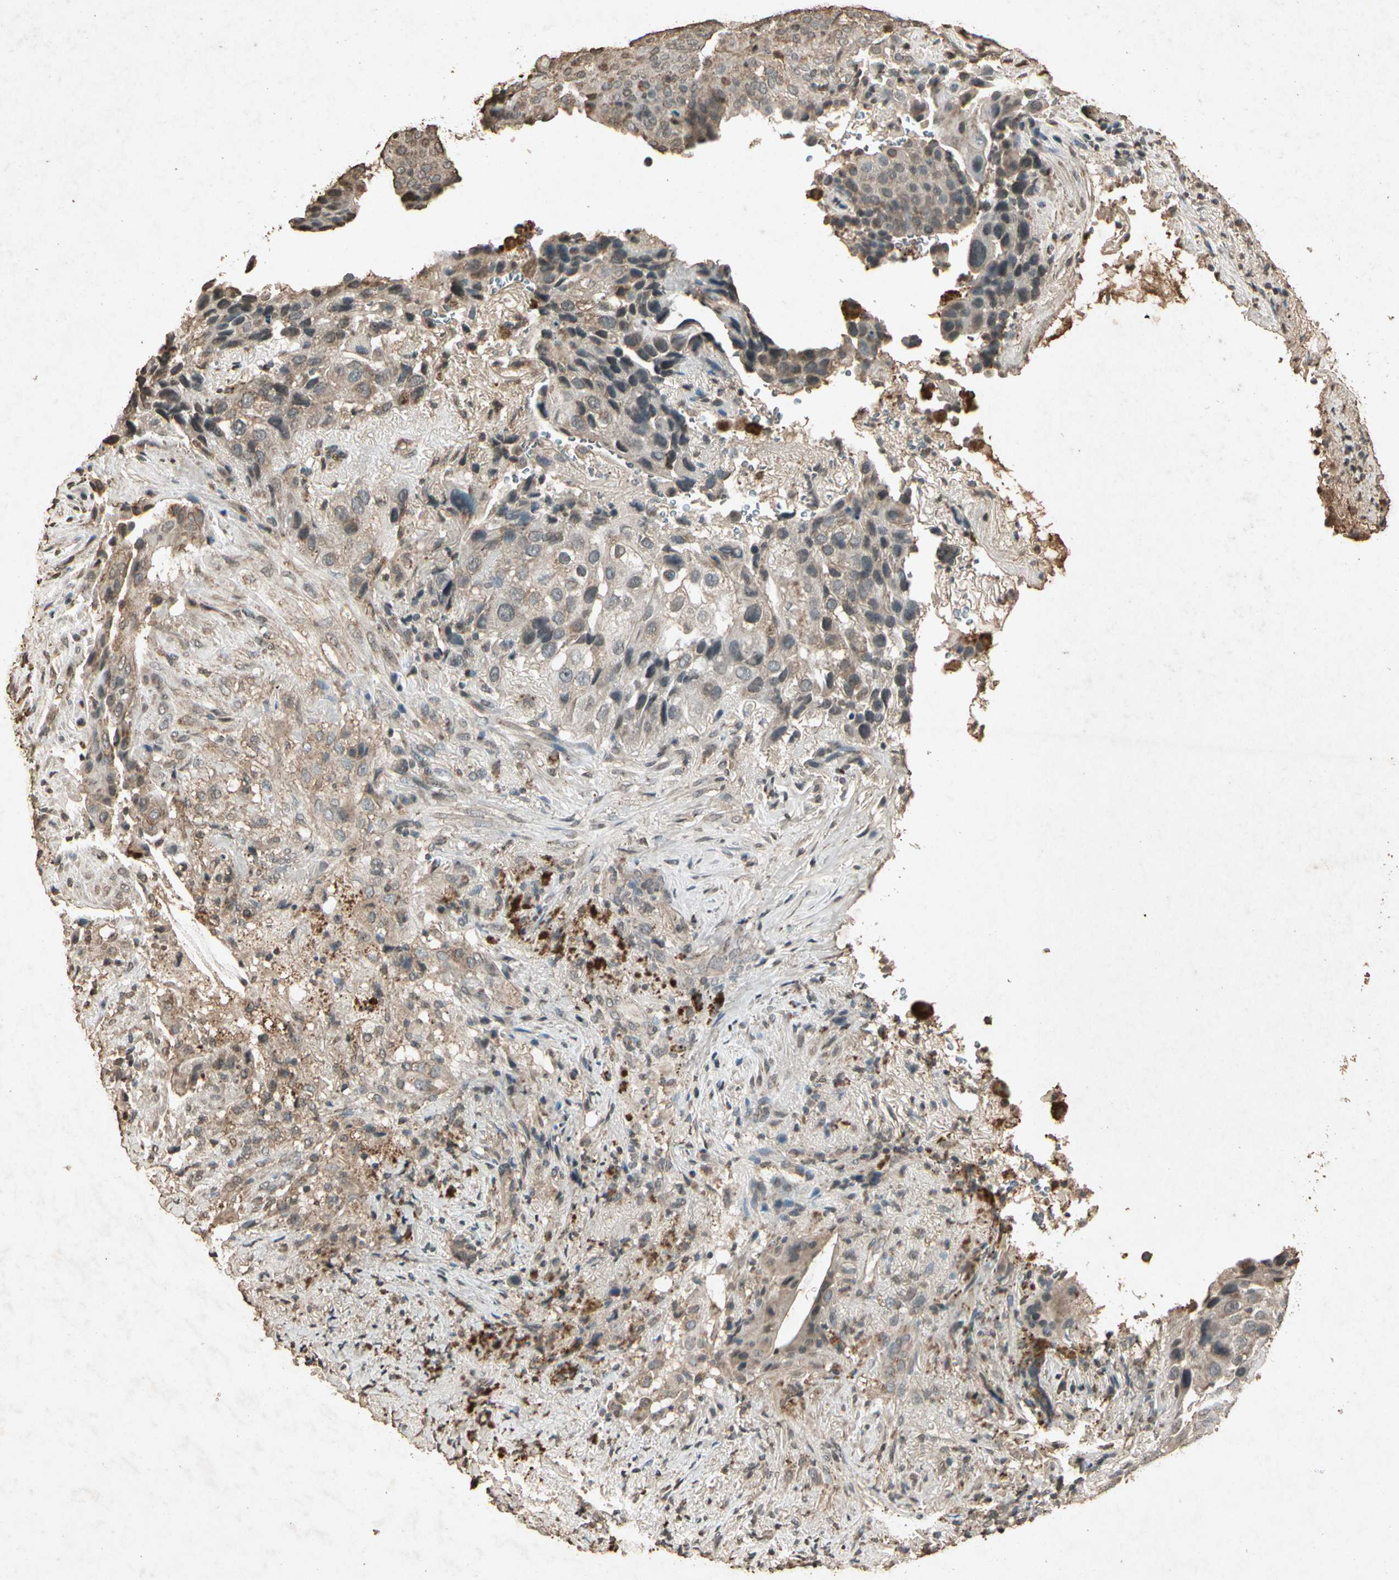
{"staining": {"intensity": "weak", "quantity": ">75%", "location": "cytoplasmic/membranous"}, "tissue": "lung cancer", "cell_type": "Tumor cells", "image_type": "cancer", "snomed": [{"axis": "morphology", "description": "Squamous cell carcinoma, NOS"}, {"axis": "topography", "description": "Lung"}], "caption": "This photomicrograph demonstrates lung cancer stained with immunohistochemistry (IHC) to label a protein in brown. The cytoplasmic/membranous of tumor cells show weak positivity for the protein. Nuclei are counter-stained blue.", "gene": "GC", "patient": {"sex": "male", "age": 54}}